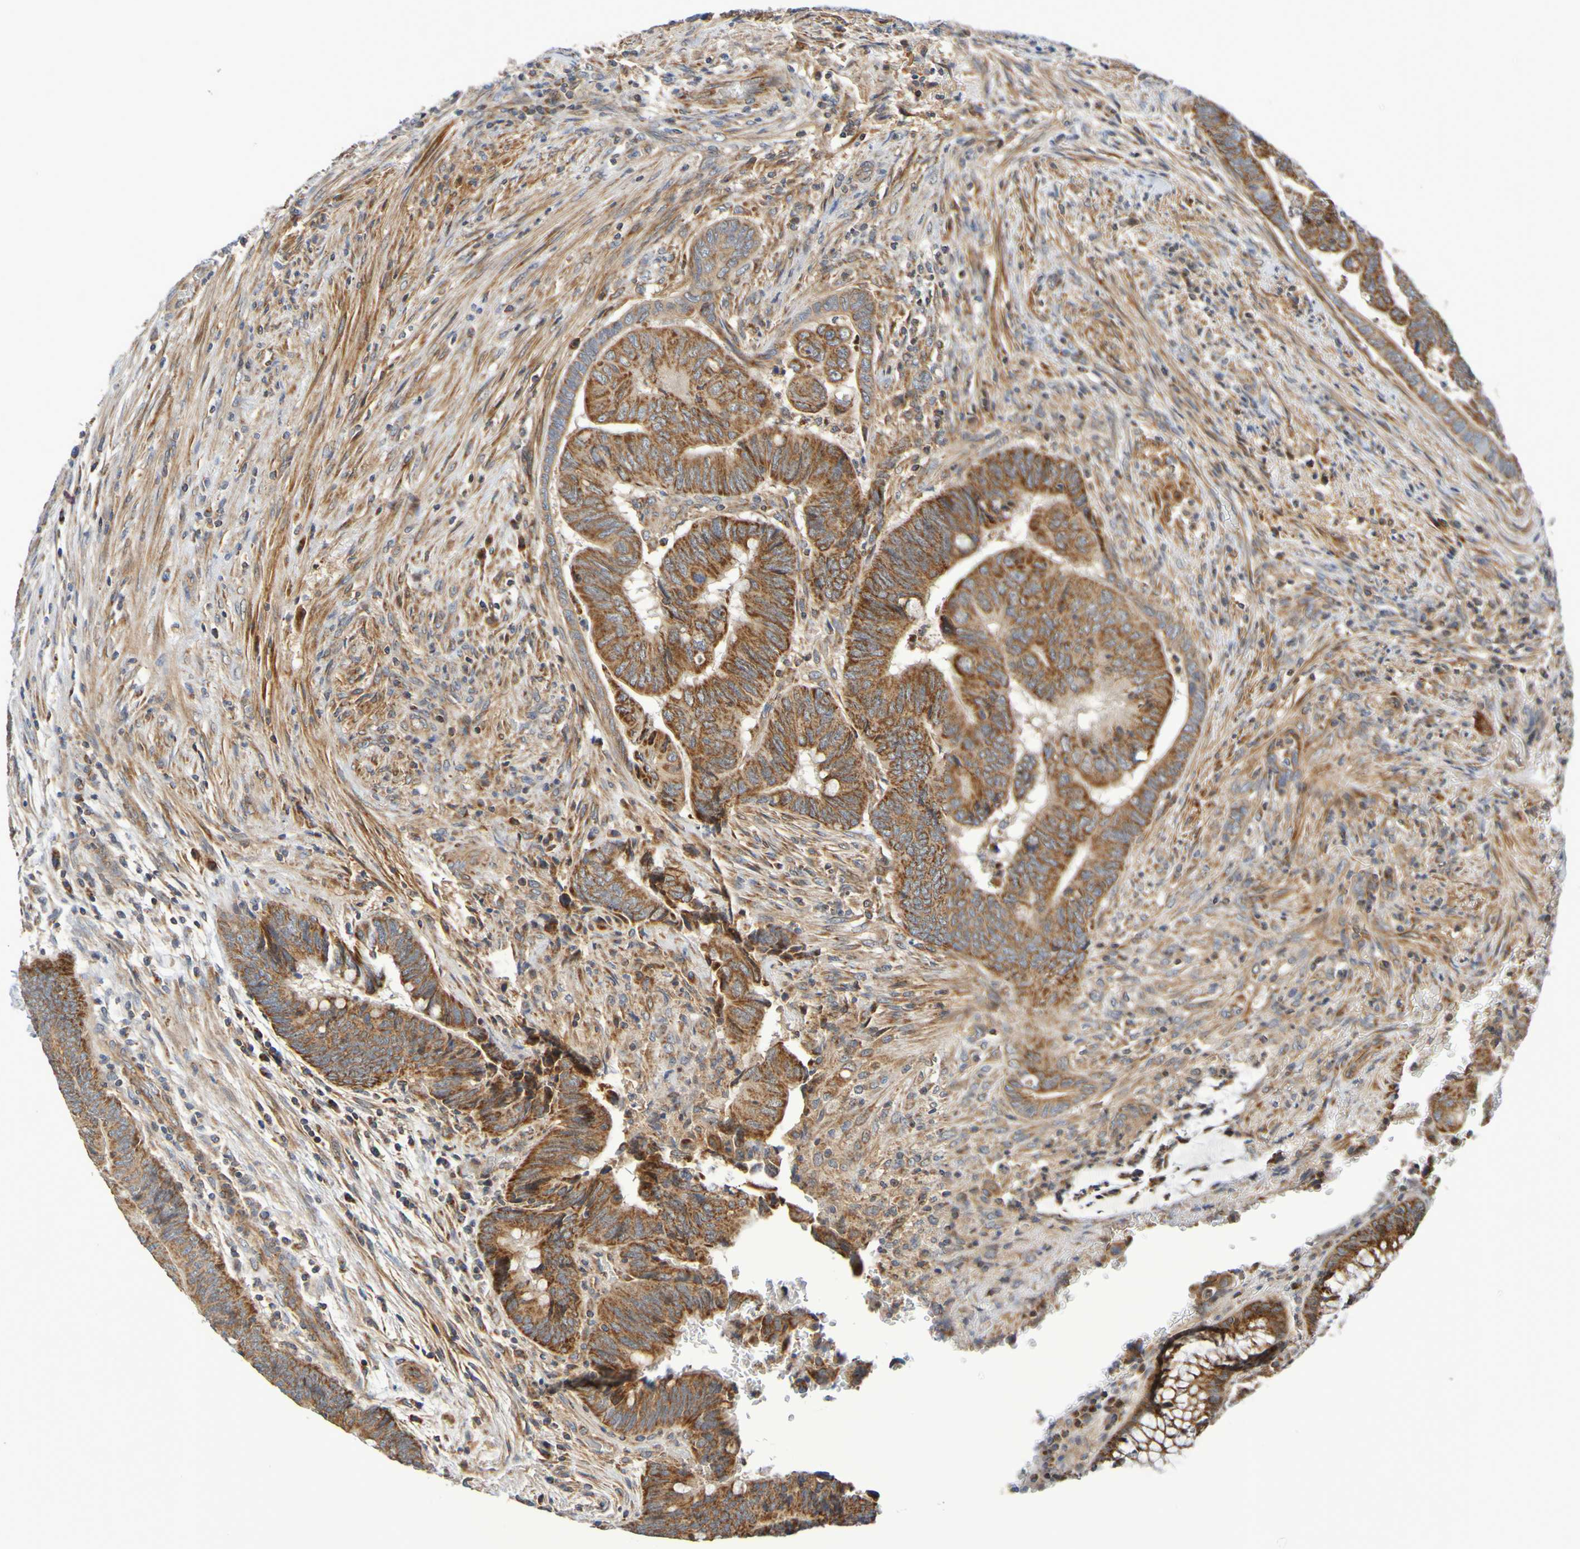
{"staining": {"intensity": "strong", "quantity": ">75%", "location": "cytoplasmic/membranous"}, "tissue": "colorectal cancer", "cell_type": "Tumor cells", "image_type": "cancer", "snomed": [{"axis": "morphology", "description": "Normal tissue, NOS"}, {"axis": "morphology", "description": "Adenocarcinoma, NOS"}, {"axis": "topography", "description": "Rectum"}, {"axis": "topography", "description": "Peripheral nerve tissue"}], "caption": "Colorectal cancer (adenocarcinoma) was stained to show a protein in brown. There is high levels of strong cytoplasmic/membranous expression in about >75% of tumor cells. The staining was performed using DAB (3,3'-diaminobenzidine), with brown indicating positive protein expression. Nuclei are stained blue with hematoxylin.", "gene": "CCDC51", "patient": {"sex": "male", "age": 92}}